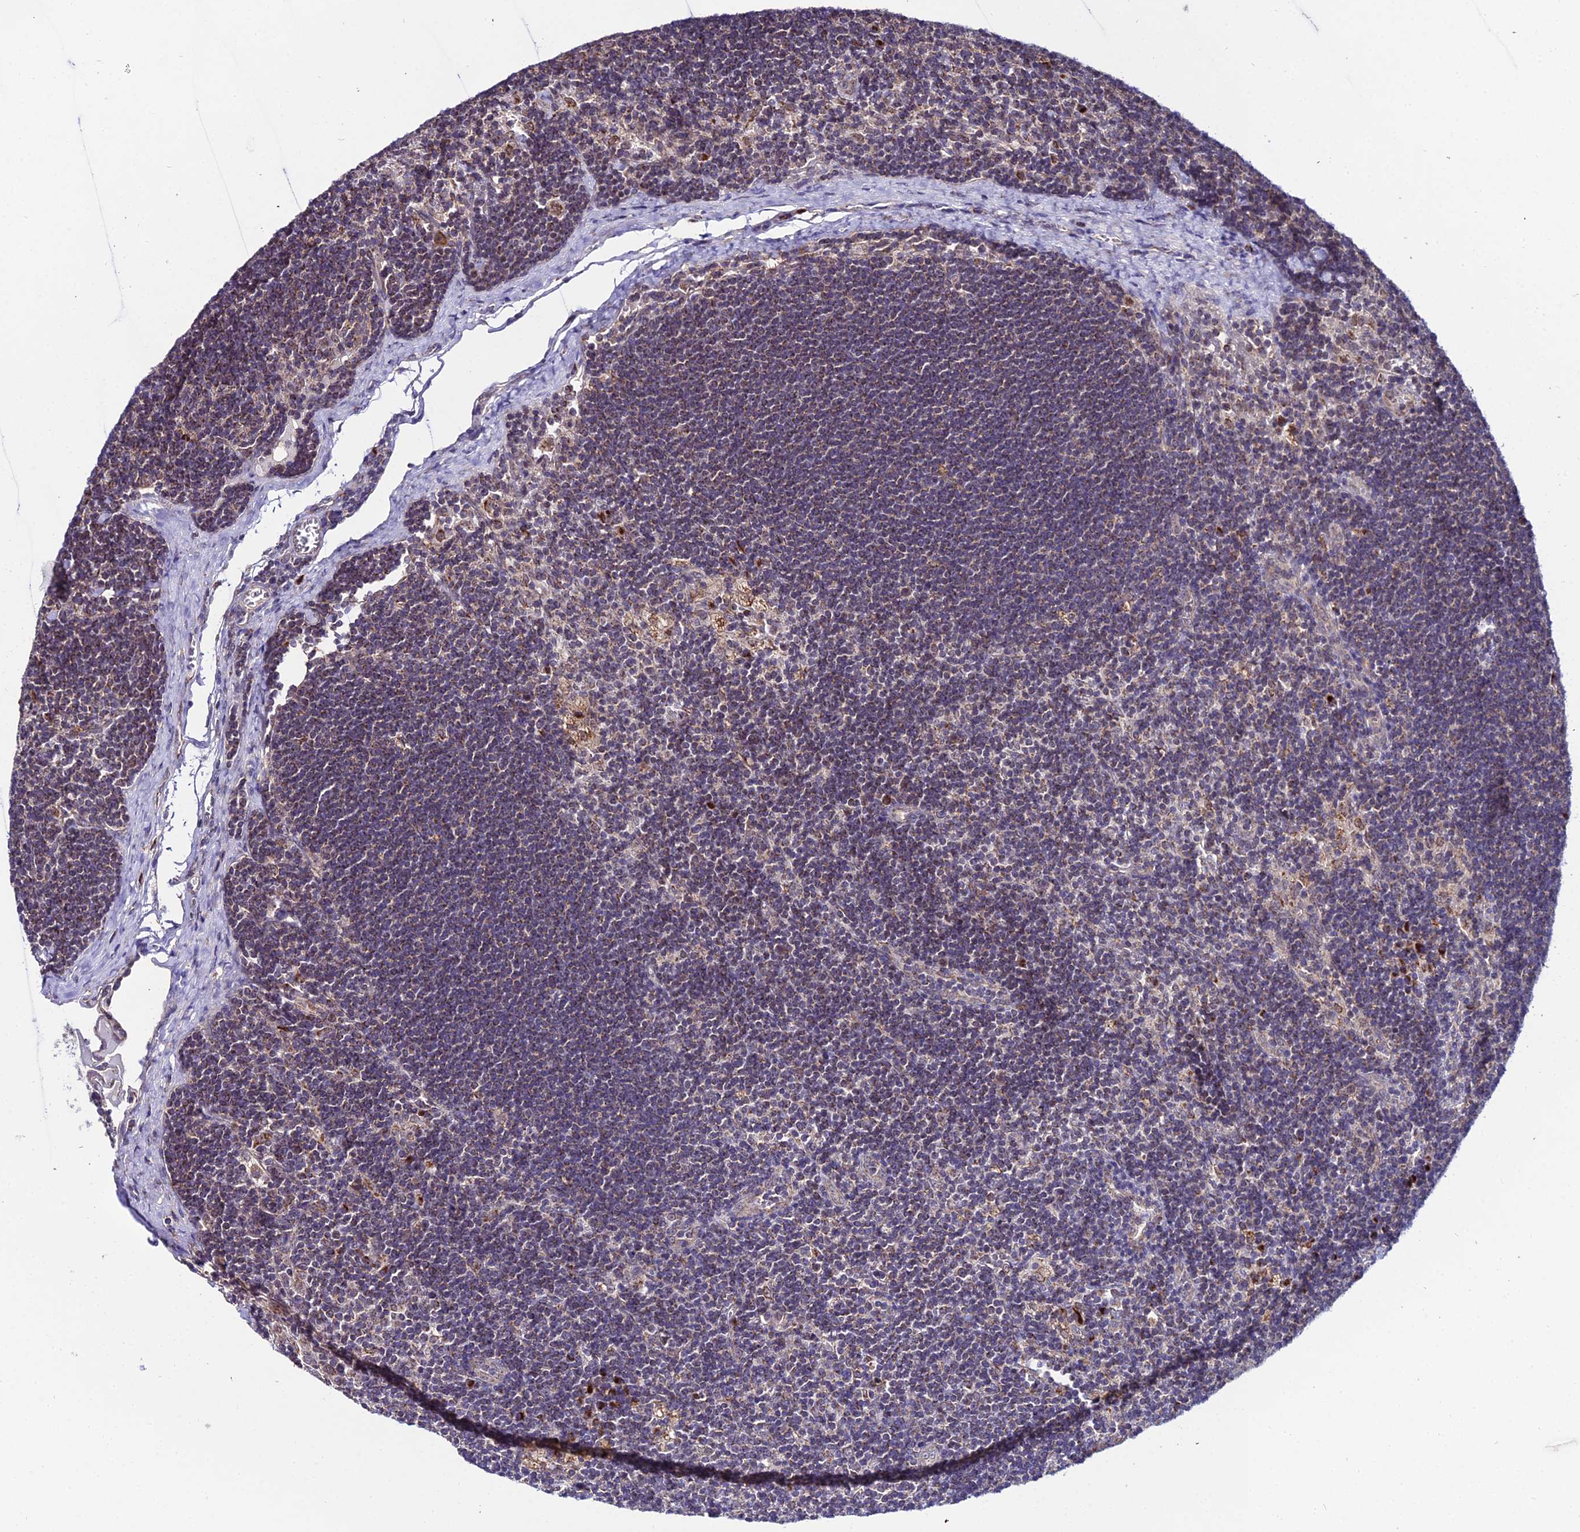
{"staining": {"intensity": "weak", "quantity": "<25%", "location": "cytoplasmic/membranous"}, "tissue": "lymph node", "cell_type": "Non-germinal center cells", "image_type": "normal", "snomed": [{"axis": "morphology", "description": "Normal tissue, NOS"}, {"axis": "topography", "description": "Lymph node"}], "caption": "IHC of benign human lymph node reveals no staining in non-germinal center cells.", "gene": "PSMD2", "patient": {"sex": "male", "age": 24}}